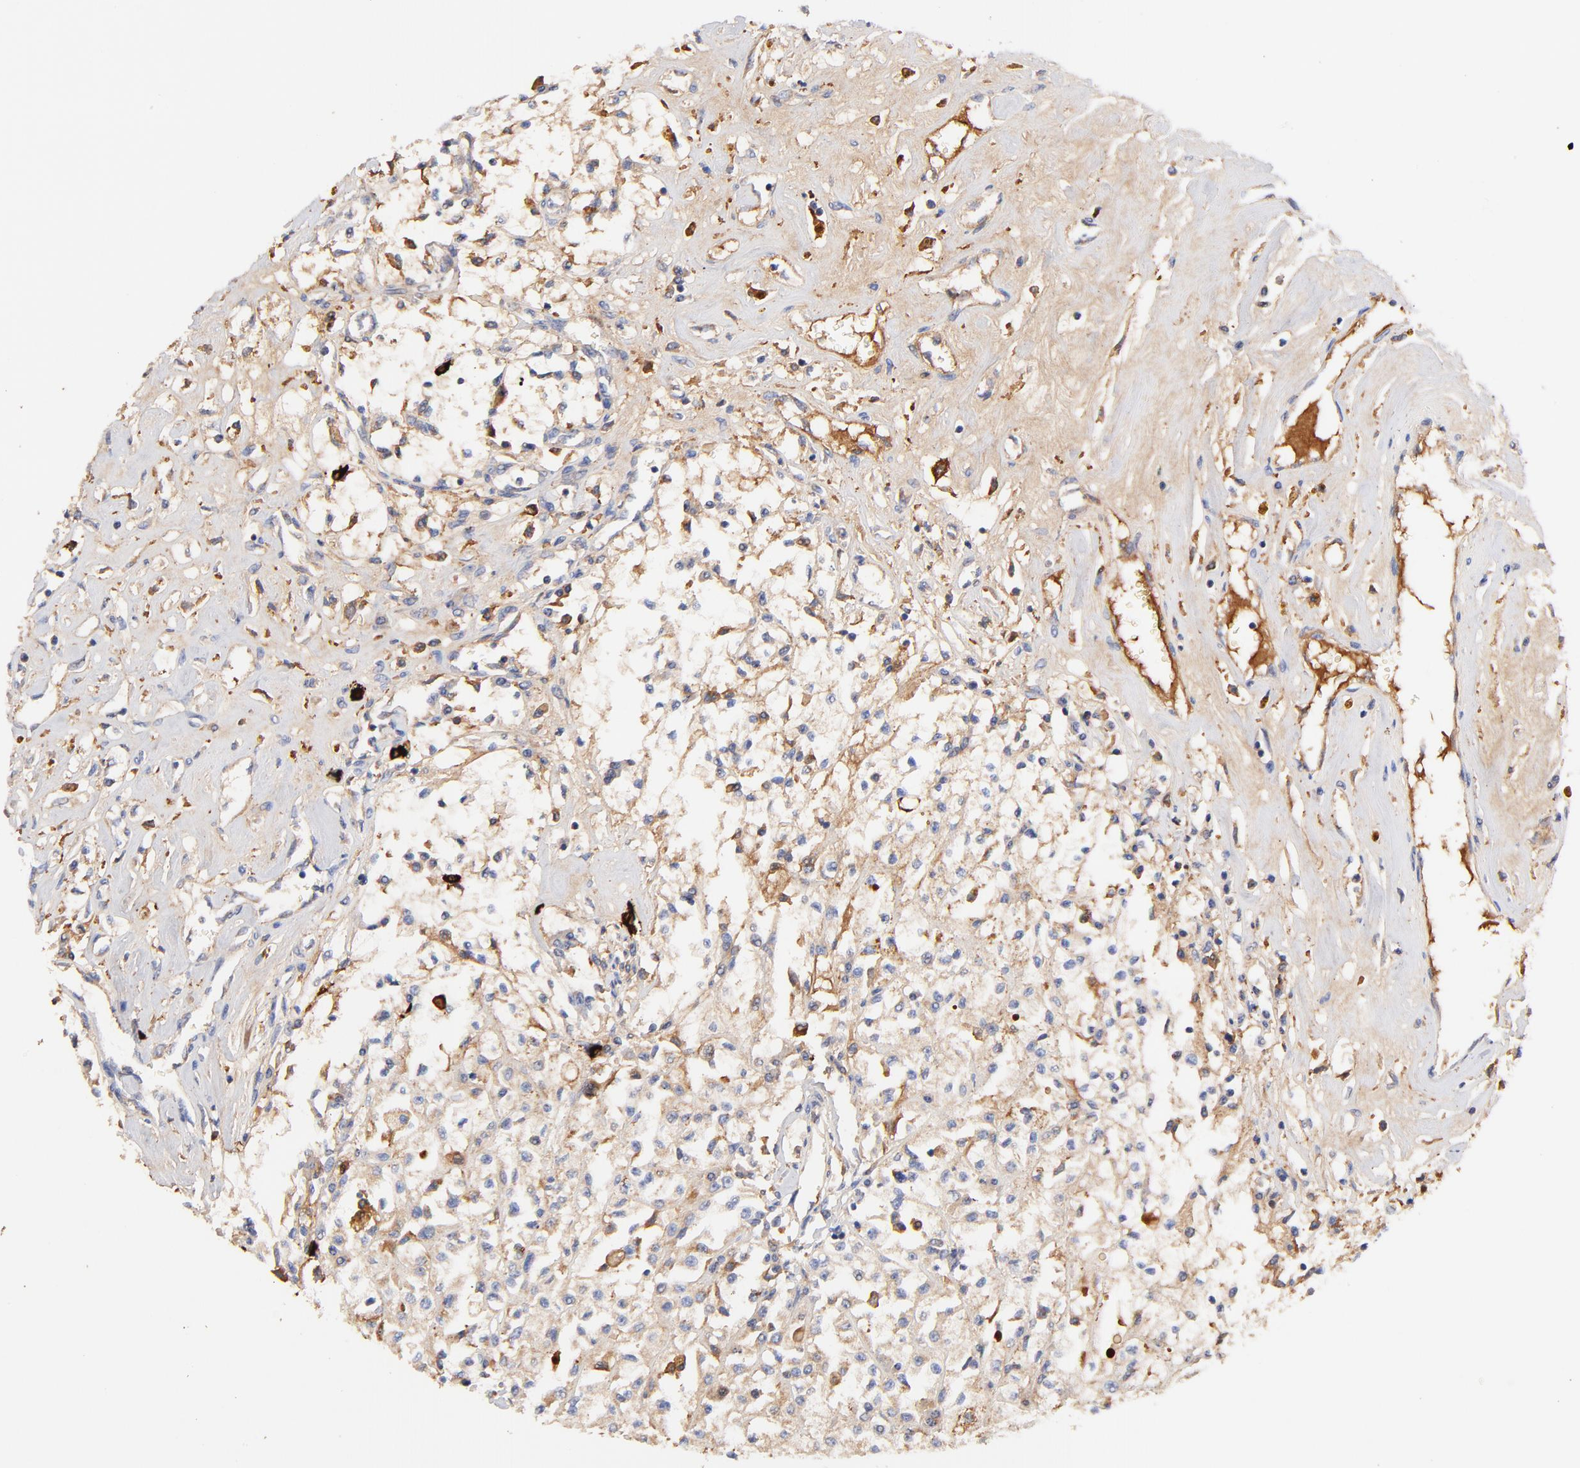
{"staining": {"intensity": "weak", "quantity": ">75%", "location": "cytoplasmic/membranous"}, "tissue": "renal cancer", "cell_type": "Tumor cells", "image_type": "cancer", "snomed": [{"axis": "morphology", "description": "Adenocarcinoma, NOS"}, {"axis": "topography", "description": "Kidney"}], "caption": "The photomicrograph shows staining of adenocarcinoma (renal), revealing weak cytoplasmic/membranous protein staining (brown color) within tumor cells.", "gene": "IGLV7-43", "patient": {"sex": "male", "age": 78}}